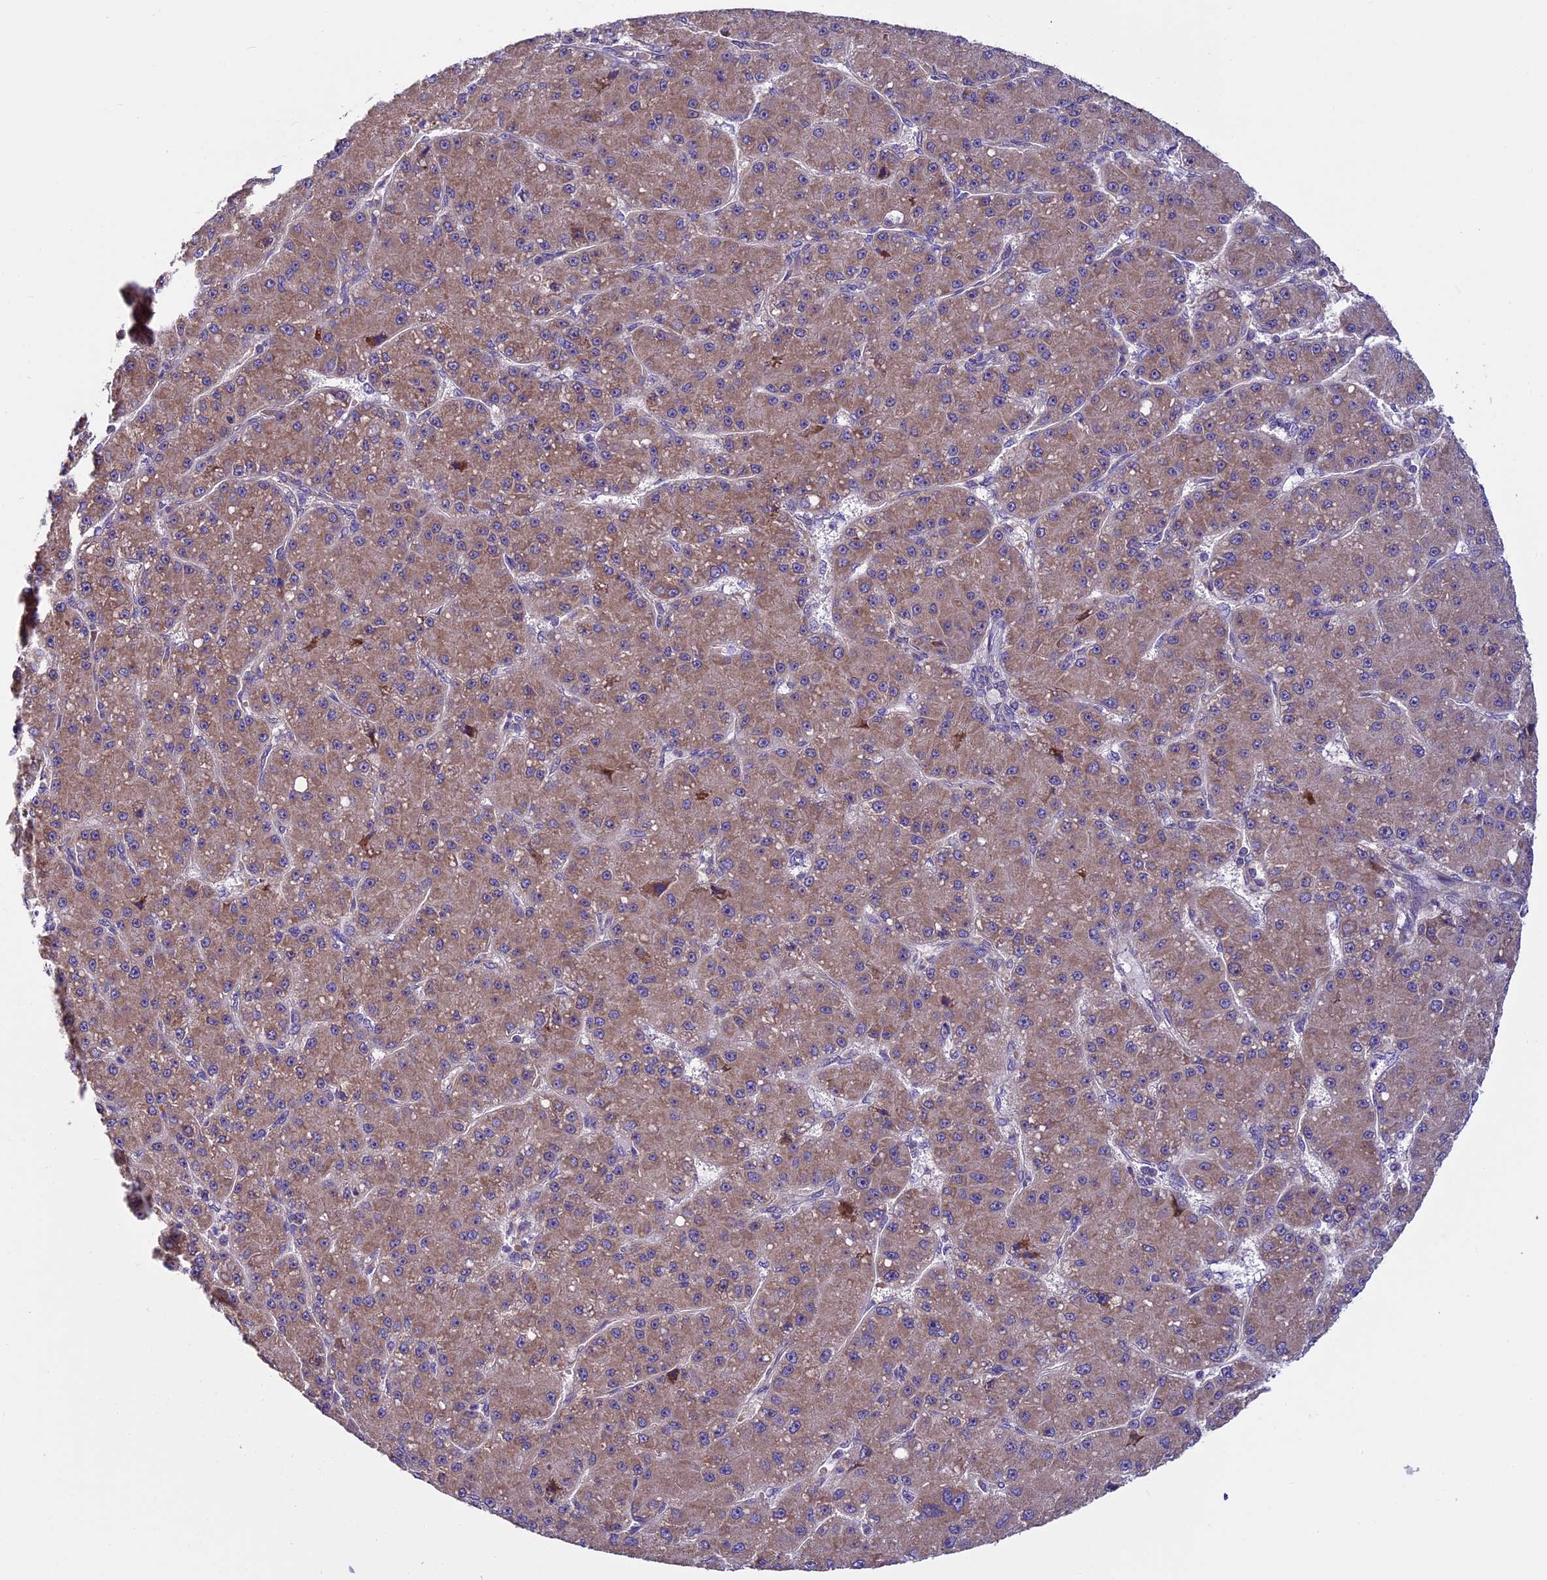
{"staining": {"intensity": "moderate", "quantity": ">75%", "location": "cytoplasmic/membranous"}, "tissue": "liver cancer", "cell_type": "Tumor cells", "image_type": "cancer", "snomed": [{"axis": "morphology", "description": "Carcinoma, Hepatocellular, NOS"}, {"axis": "topography", "description": "Liver"}], "caption": "Immunohistochemical staining of human hepatocellular carcinoma (liver) shows medium levels of moderate cytoplasmic/membranous staining in approximately >75% of tumor cells. Using DAB (3,3'-diaminobenzidine) (brown) and hematoxylin (blue) stains, captured at high magnification using brightfield microscopy.", "gene": "FRY", "patient": {"sex": "male", "age": 67}}